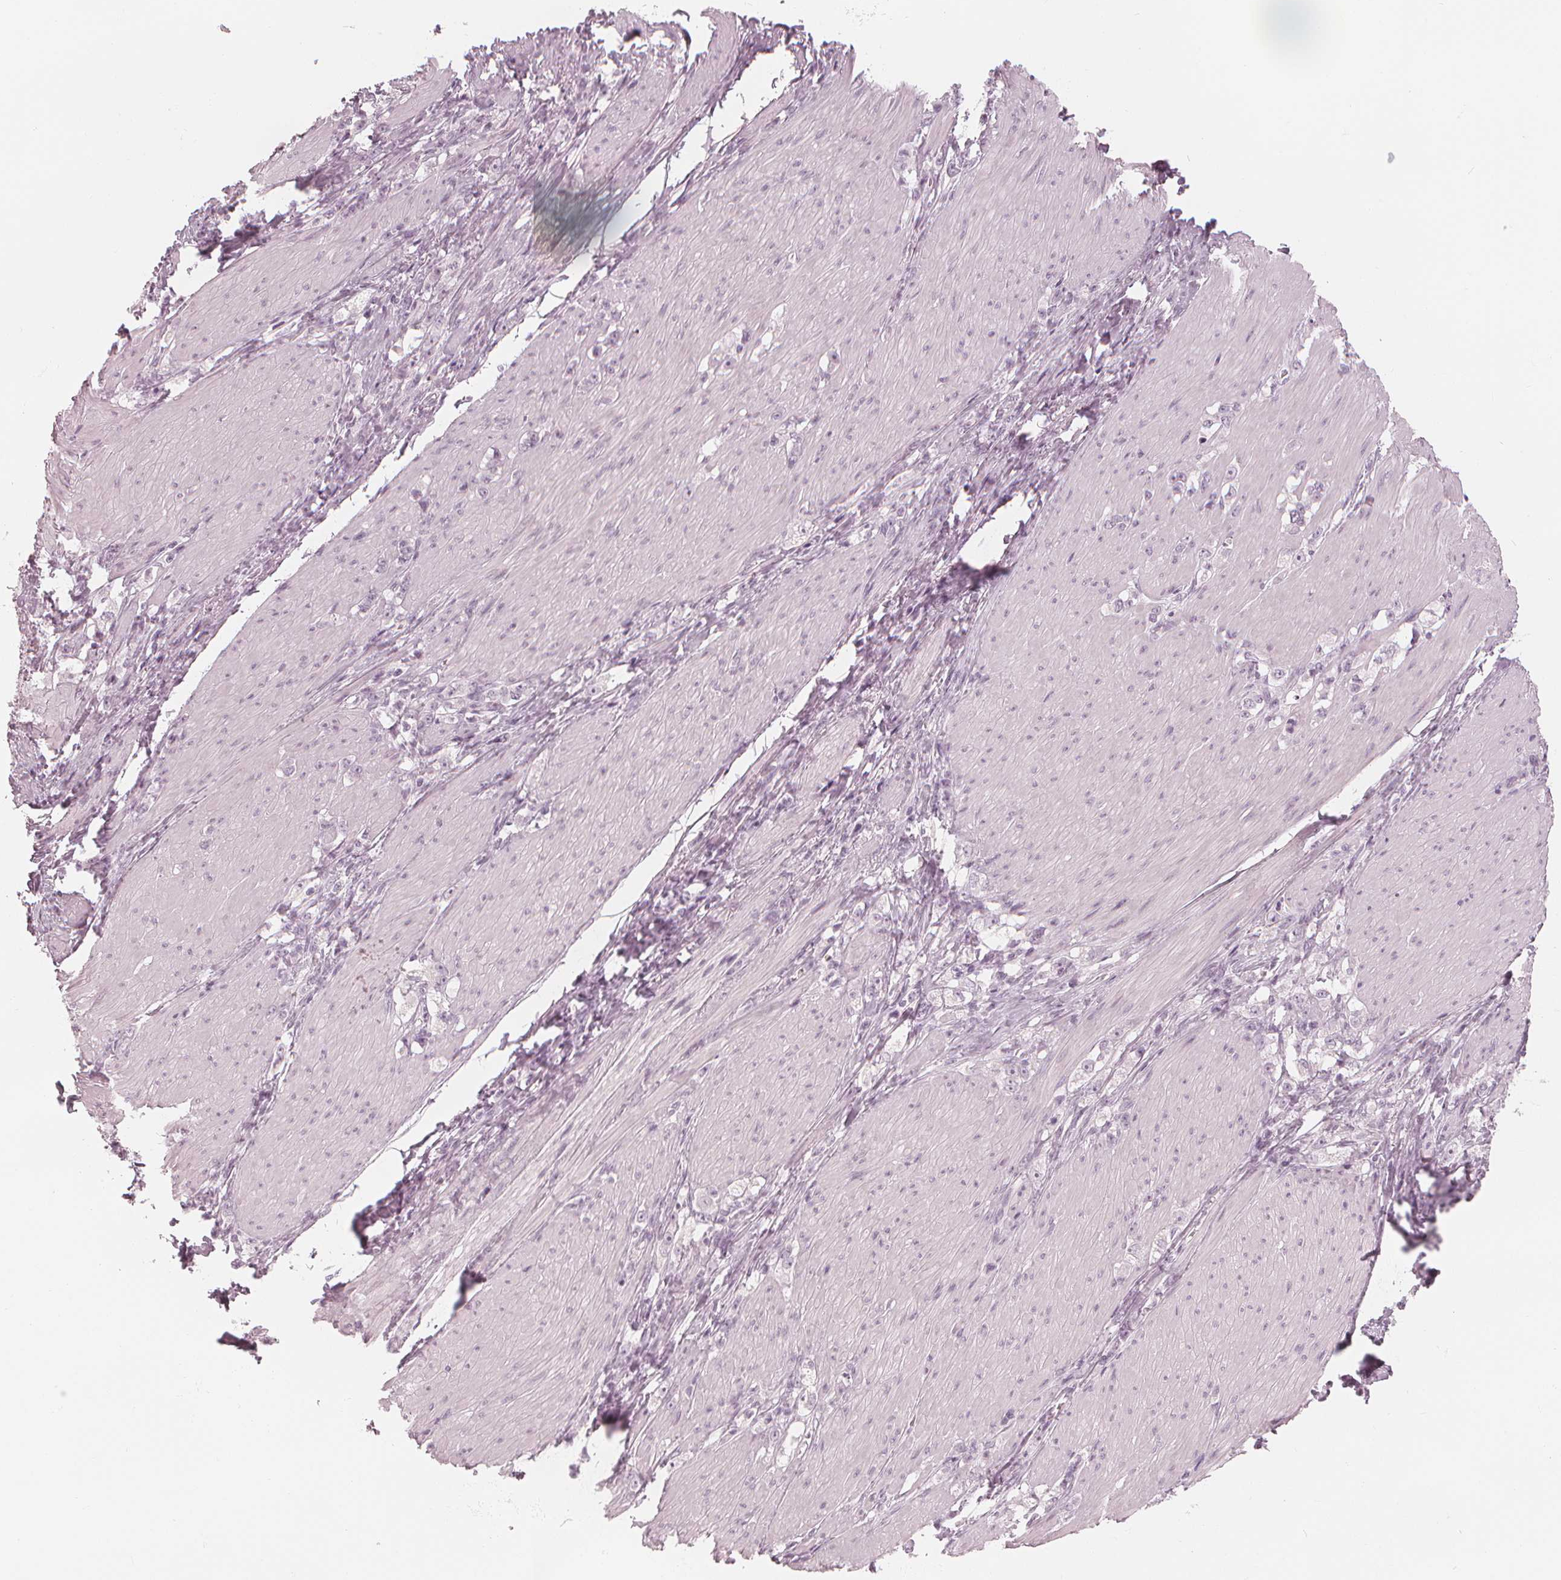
{"staining": {"intensity": "negative", "quantity": "none", "location": "none"}, "tissue": "stomach cancer", "cell_type": "Tumor cells", "image_type": "cancer", "snomed": [{"axis": "morphology", "description": "Adenocarcinoma, NOS"}, {"axis": "topography", "description": "Stomach, lower"}], "caption": "DAB (3,3'-diaminobenzidine) immunohistochemical staining of stomach cancer (adenocarcinoma) displays no significant positivity in tumor cells.", "gene": "PAEP", "patient": {"sex": "male", "age": 88}}